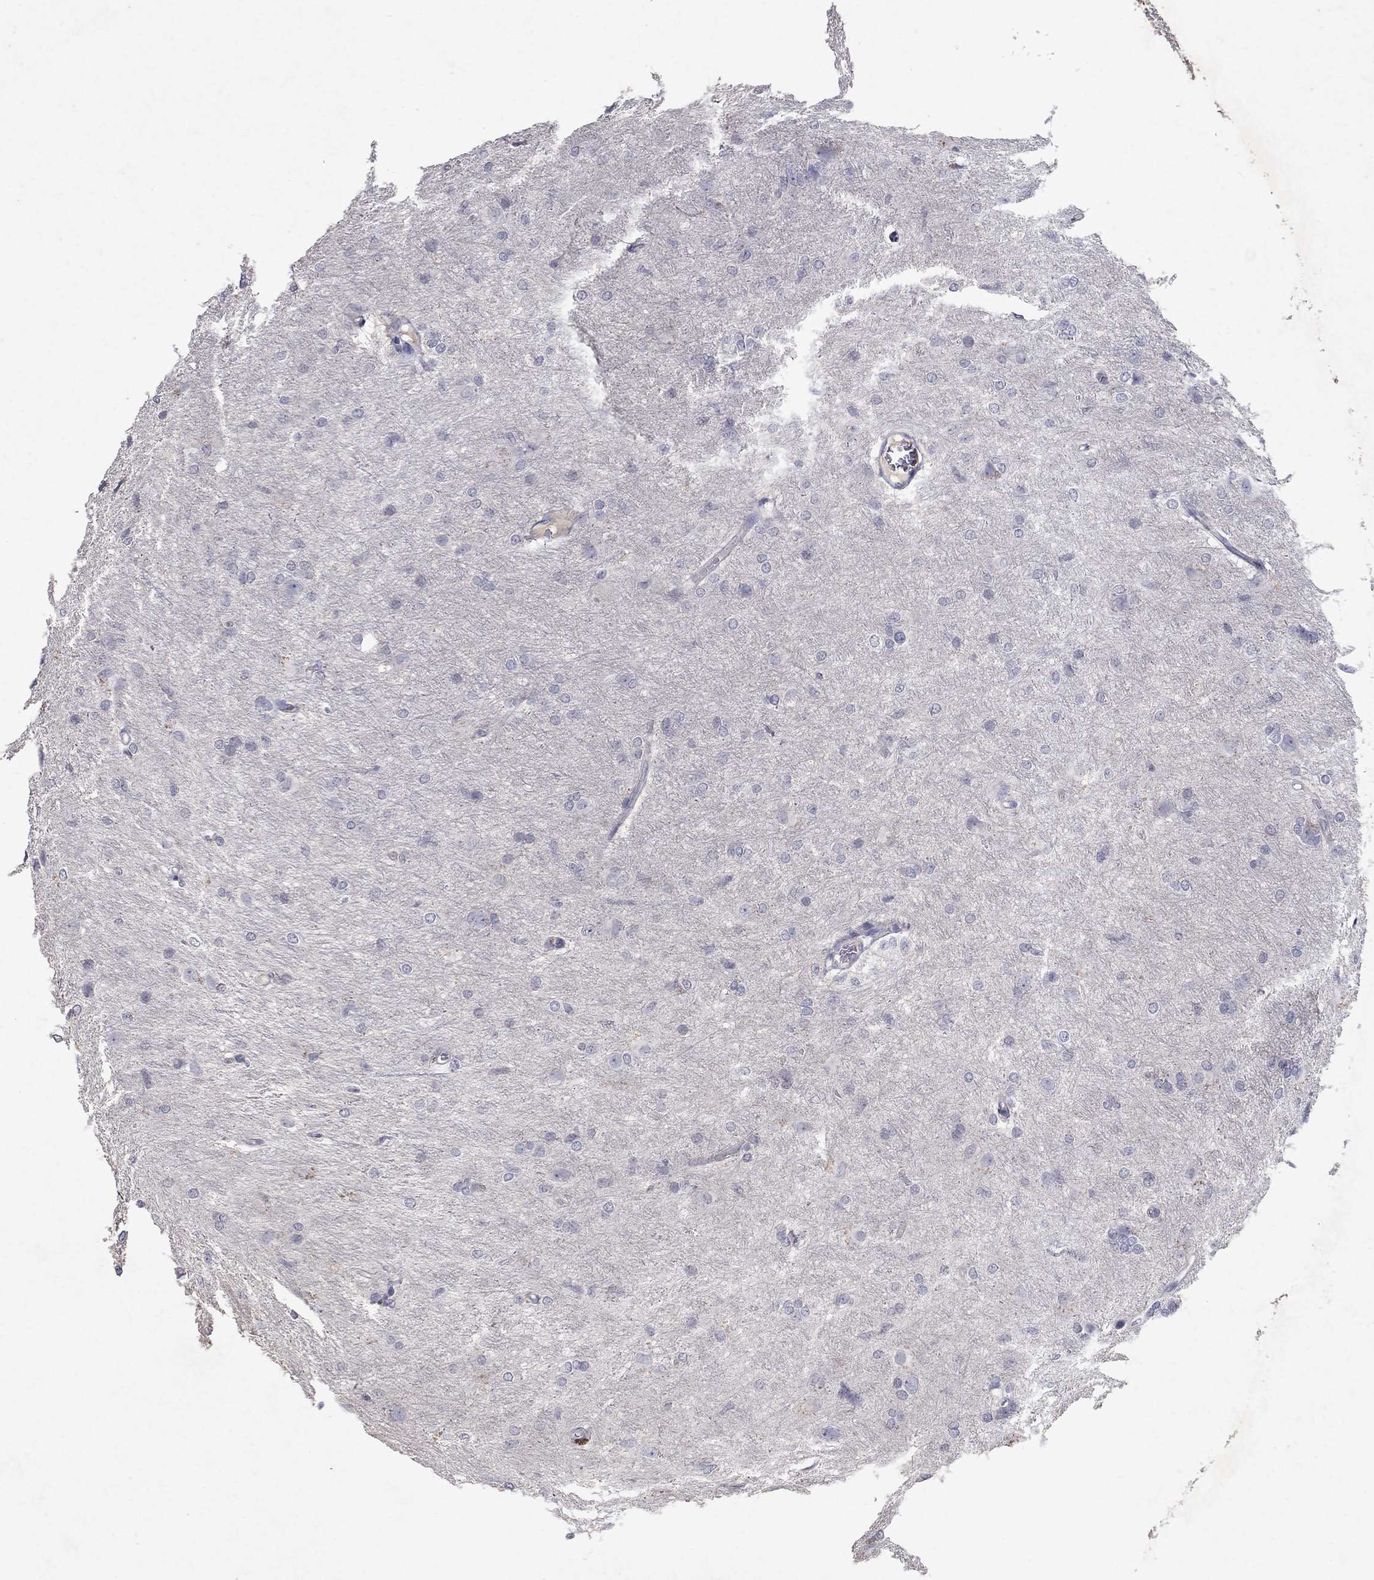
{"staining": {"intensity": "negative", "quantity": "none", "location": "none"}, "tissue": "glioma", "cell_type": "Tumor cells", "image_type": "cancer", "snomed": [{"axis": "morphology", "description": "Glioma, malignant, High grade"}, {"axis": "topography", "description": "Brain"}], "caption": "This is an IHC micrograph of human glioma. There is no positivity in tumor cells.", "gene": "KRT40", "patient": {"sex": "male", "age": 68}}